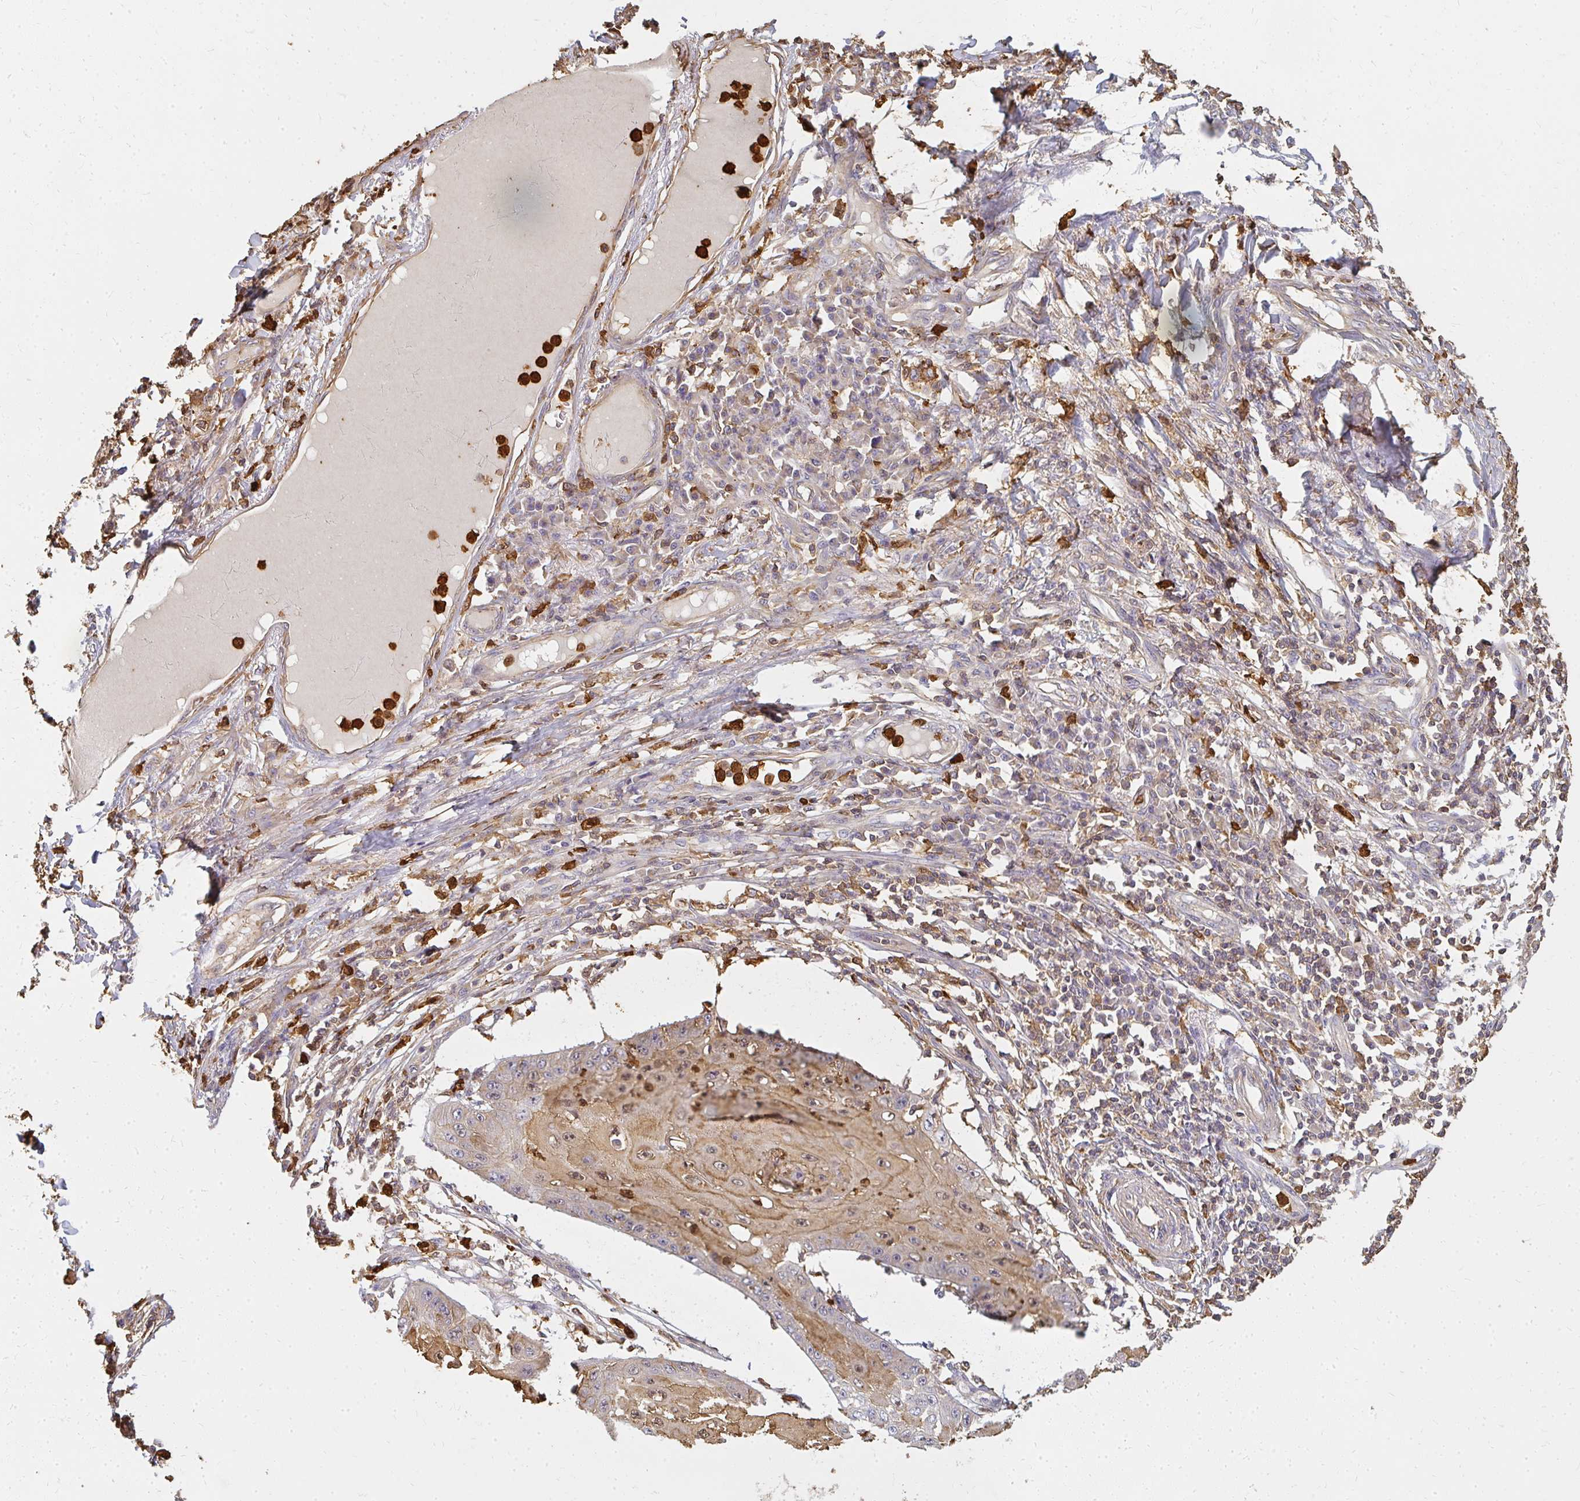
{"staining": {"intensity": "moderate", "quantity": "25%-75%", "location": "cytoplasmic/membranous,nuclear"}, "tissue": "skin cancer", "cell_type": "Tumor cells", "image_type": "cancer", "snomed": [{"axis": "morphology", "description": "Squamous cell carcinoma, NOS"}, {"axis": "topography", "description": "Skin"}], "caption": "This micrograph shows immunohistochemistry staining of skin cancer, with medium moderate cytoplasmic/membranous and nuclear positivity in approximately 25%-75% of tumor cells.", "gene": "CNTRL", "patient": {"sex": "male", "age": 70}}